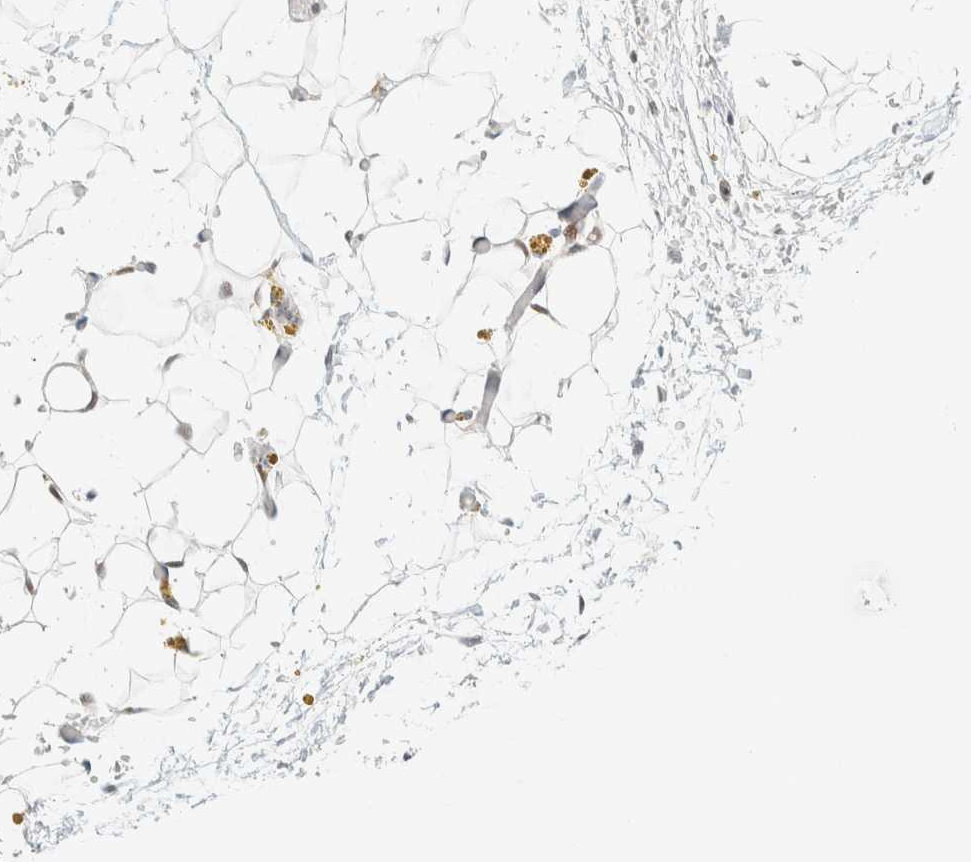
{"staining": {"intensity": "moderate", "quantity": ">75%", "location": "nuclear"}, "tissue": "adipose tissue", "cell_type": "Adipocytes", "image_type": "normal", "snomed": [{"axis": "morphology", "description": "Normal tissue, NOS"}, {"axis": "topography", "description": "Kidney"}, {"axis": "topography", "description": "Peripheral nerve tissue"}], "caption": "IHC (DAB (3,3'-diaminobenzidine)) staining of normal adipose tissue displays moderate nuclear protein staining in about >75% of adipocytes.", "gene": "PYGO2", "patient": {"sex": "male", "age": 7}}